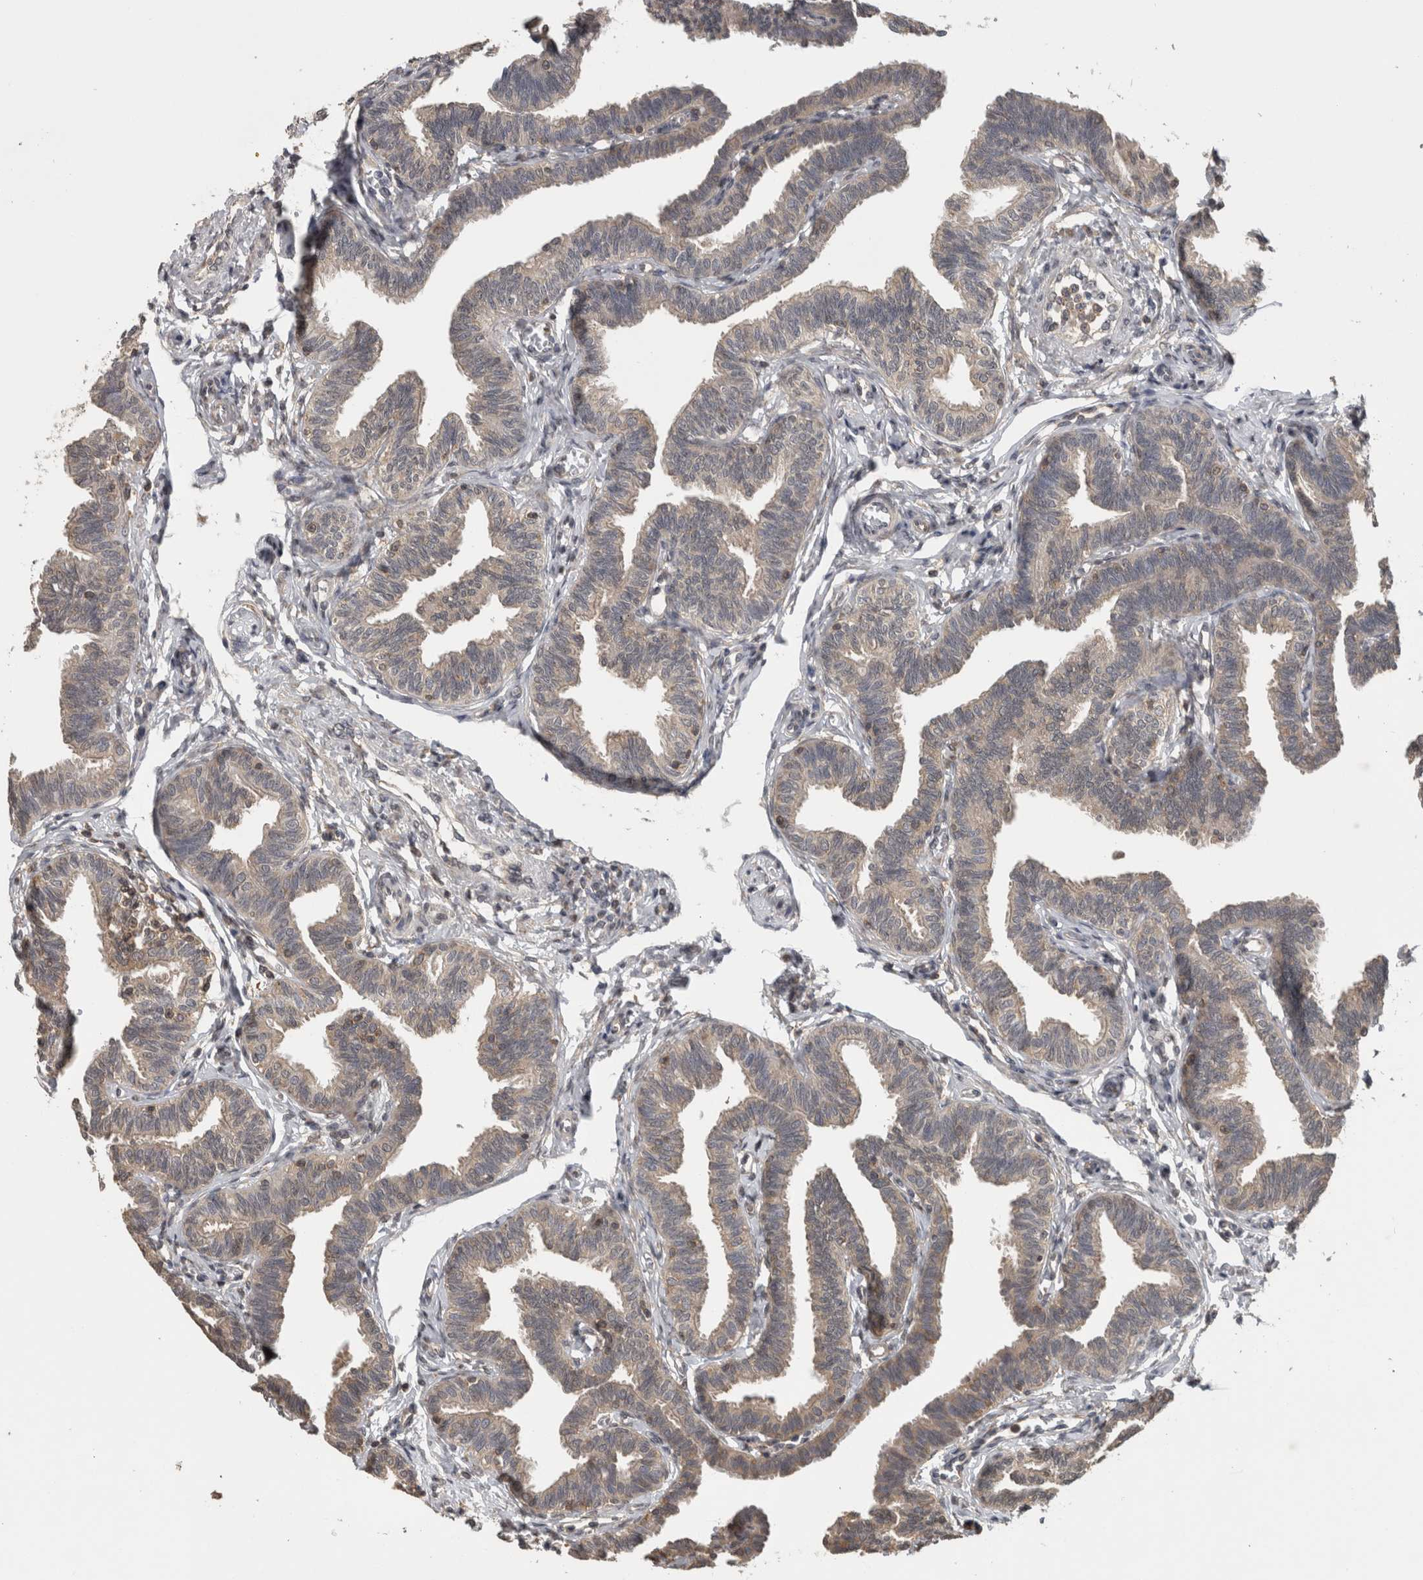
{"staining": {"intensity": "moderate", "quantity": ">75%", "location": "cytoplasmic/membranous"}, "tissue": "fallopian tube", "cell_type": "Glandular cells", "image_type": "normal", "snomed": [{"axis": "morphology", "description": "Normal tissue, NOS"}, {"axis": "topography", "description": "Fallopian tube"}, {"axis": "topography", "description": "Ovary"}], "caption": "Immunohistochemistry of benign human fallopian tube demonstrates medium levels of moderate cytoplasmic/membranous staining in about >75% of glandular cells.", "gene": "ATXN2", "patient": {"sex": "female", "age": 23}}